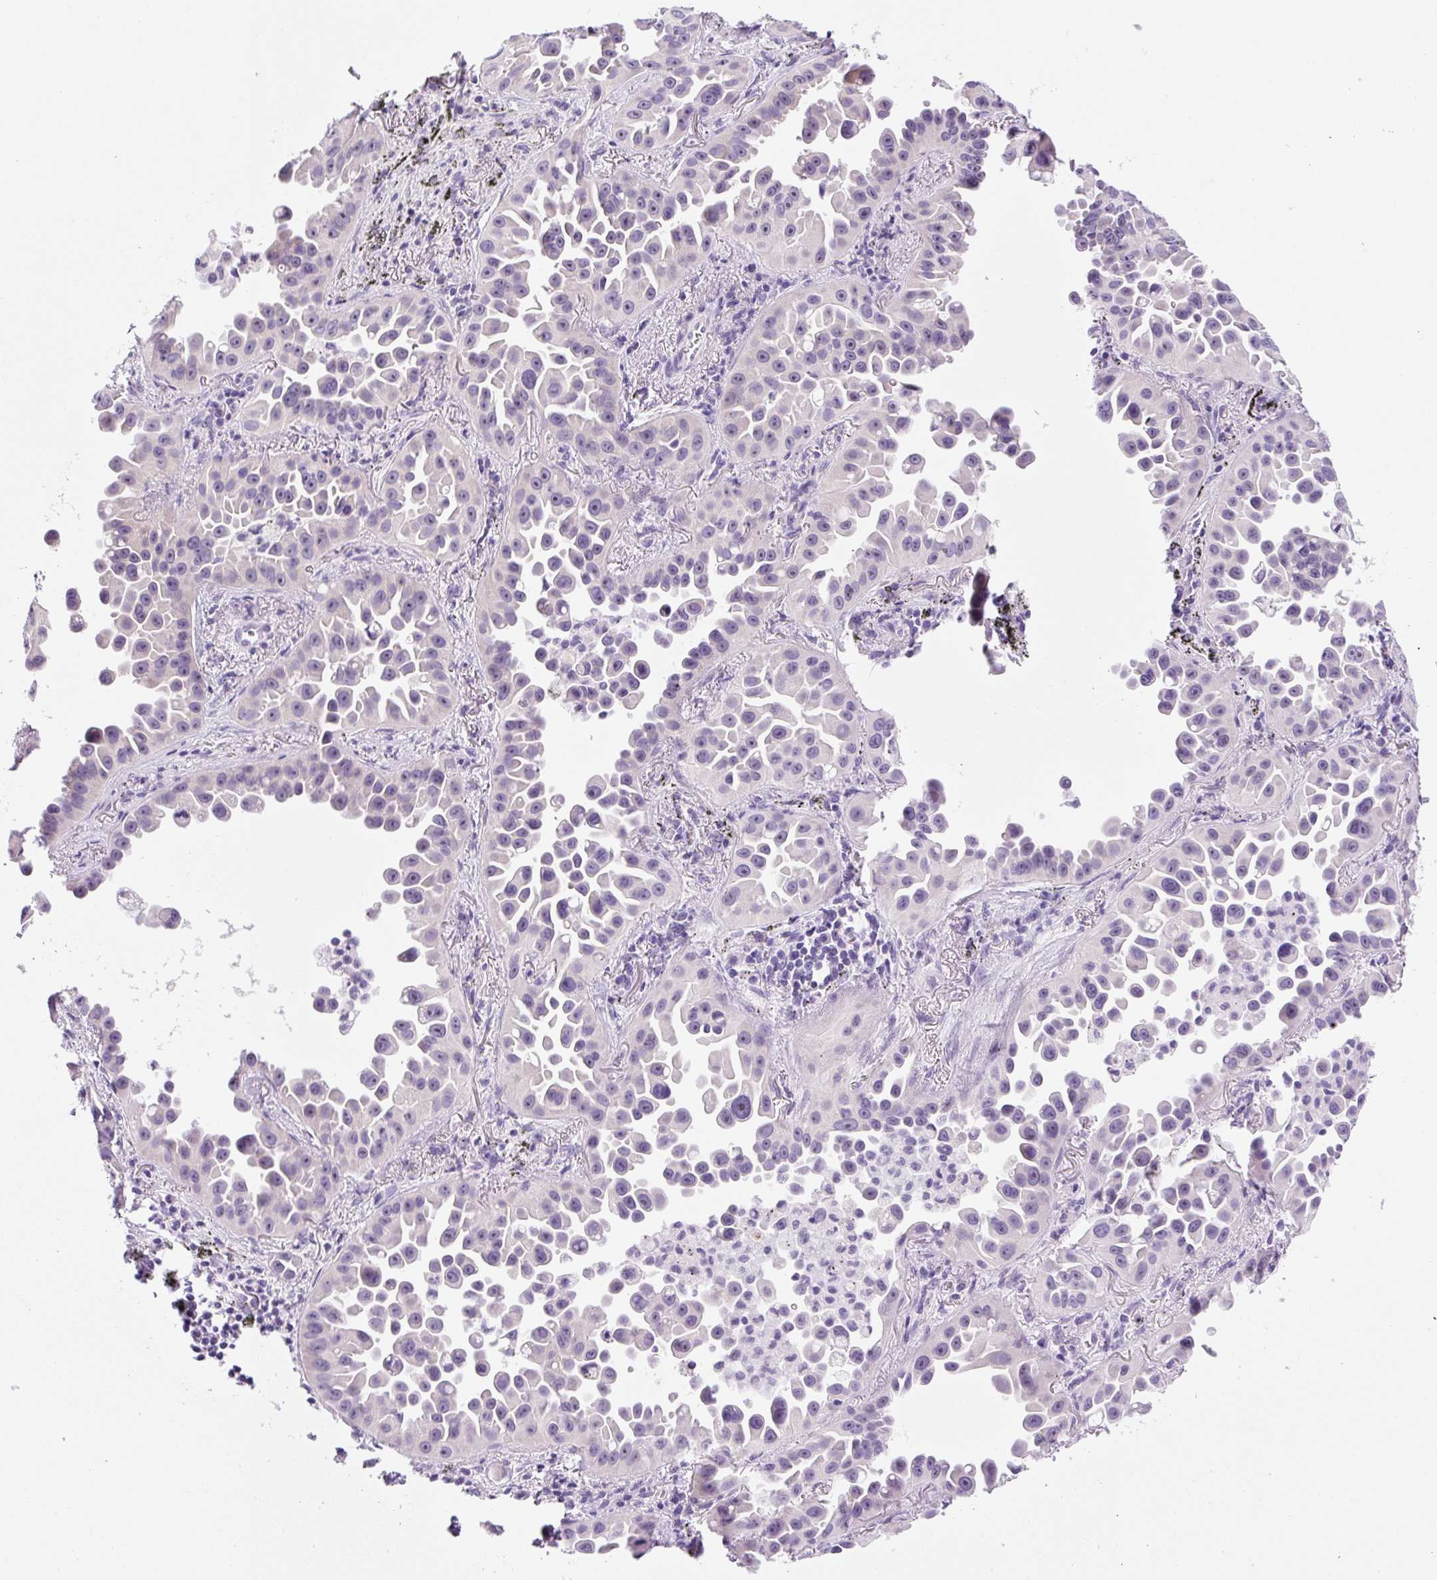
{"staining": {"intensity": "negative", "quantity": "none", "location": "none"}, "tissue": "lung cancer", "cell_type": "Tumor cells", "image_type": "cancer", "snomed": [{"axis": "morphology", "description": "Adenocarcinoma, NOS"}, {"axis": "topography", "description": "Lung"}], "caption": "IHC of human lung adenocarcinoma reveals no expression in tumor cells.", "gene": "TMEM151B", "patient": {"sex": "male", "age": 68}}